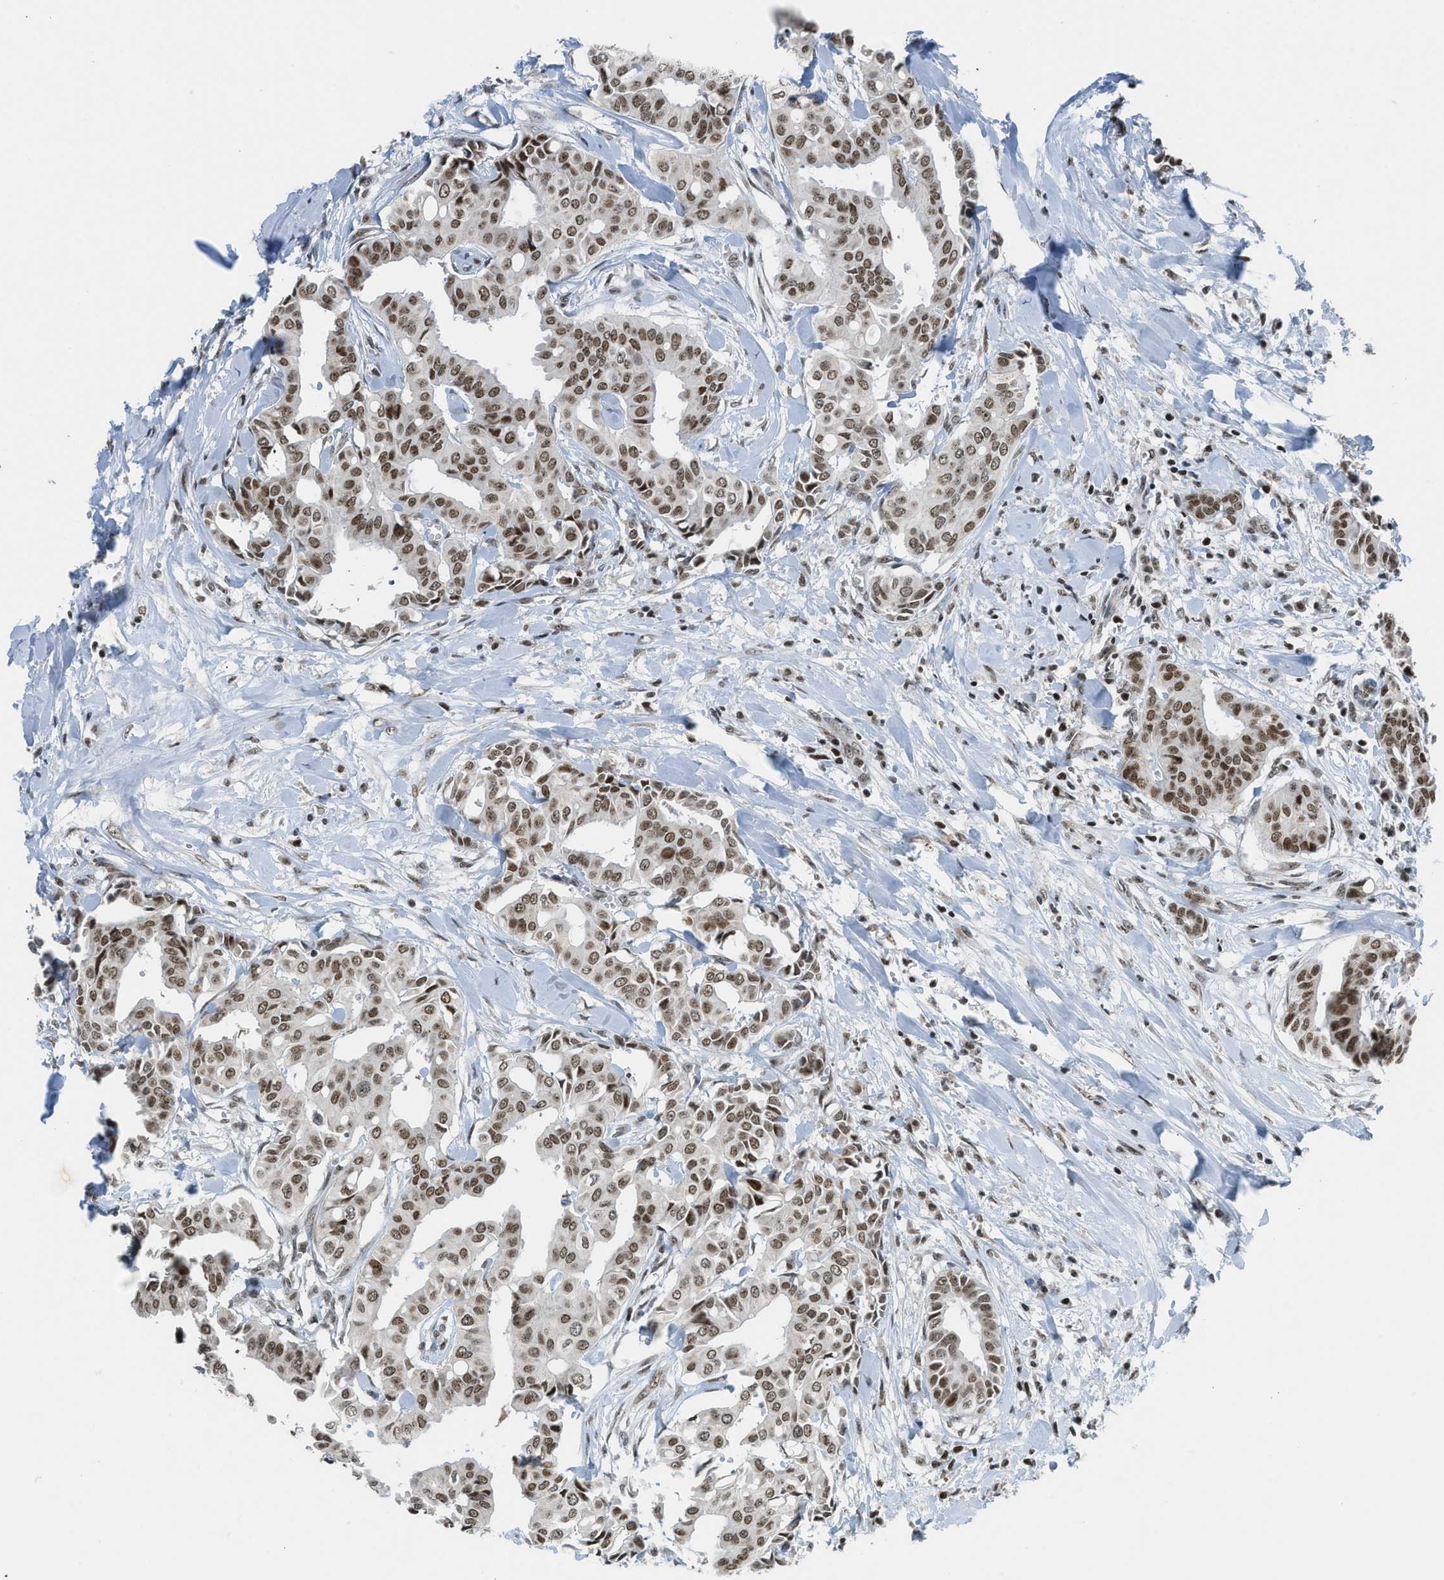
{"staining": {"intensity": "moderate", "quantity": ">75%", "location": "nuclear"}, "tissue": "head and neck cancer", "cell_type": "Tumor cells", "image_type": "cancer", "snomed": [{"axis": "morphology", "description": "Adenocarcinoma, NOS"}, {"axis": "topography", "description": "Salivary gland"}, {"axis": "topography", "description": "Head-Neck"}], "caption": "Approximately >75% of tumor cells in head and neck cancer reveal moderate nuclear protein staining as visualized by brown immunohistochemical staining.", "gene": "RAD51B", "patient": {"sex": "female", "age": 59}}